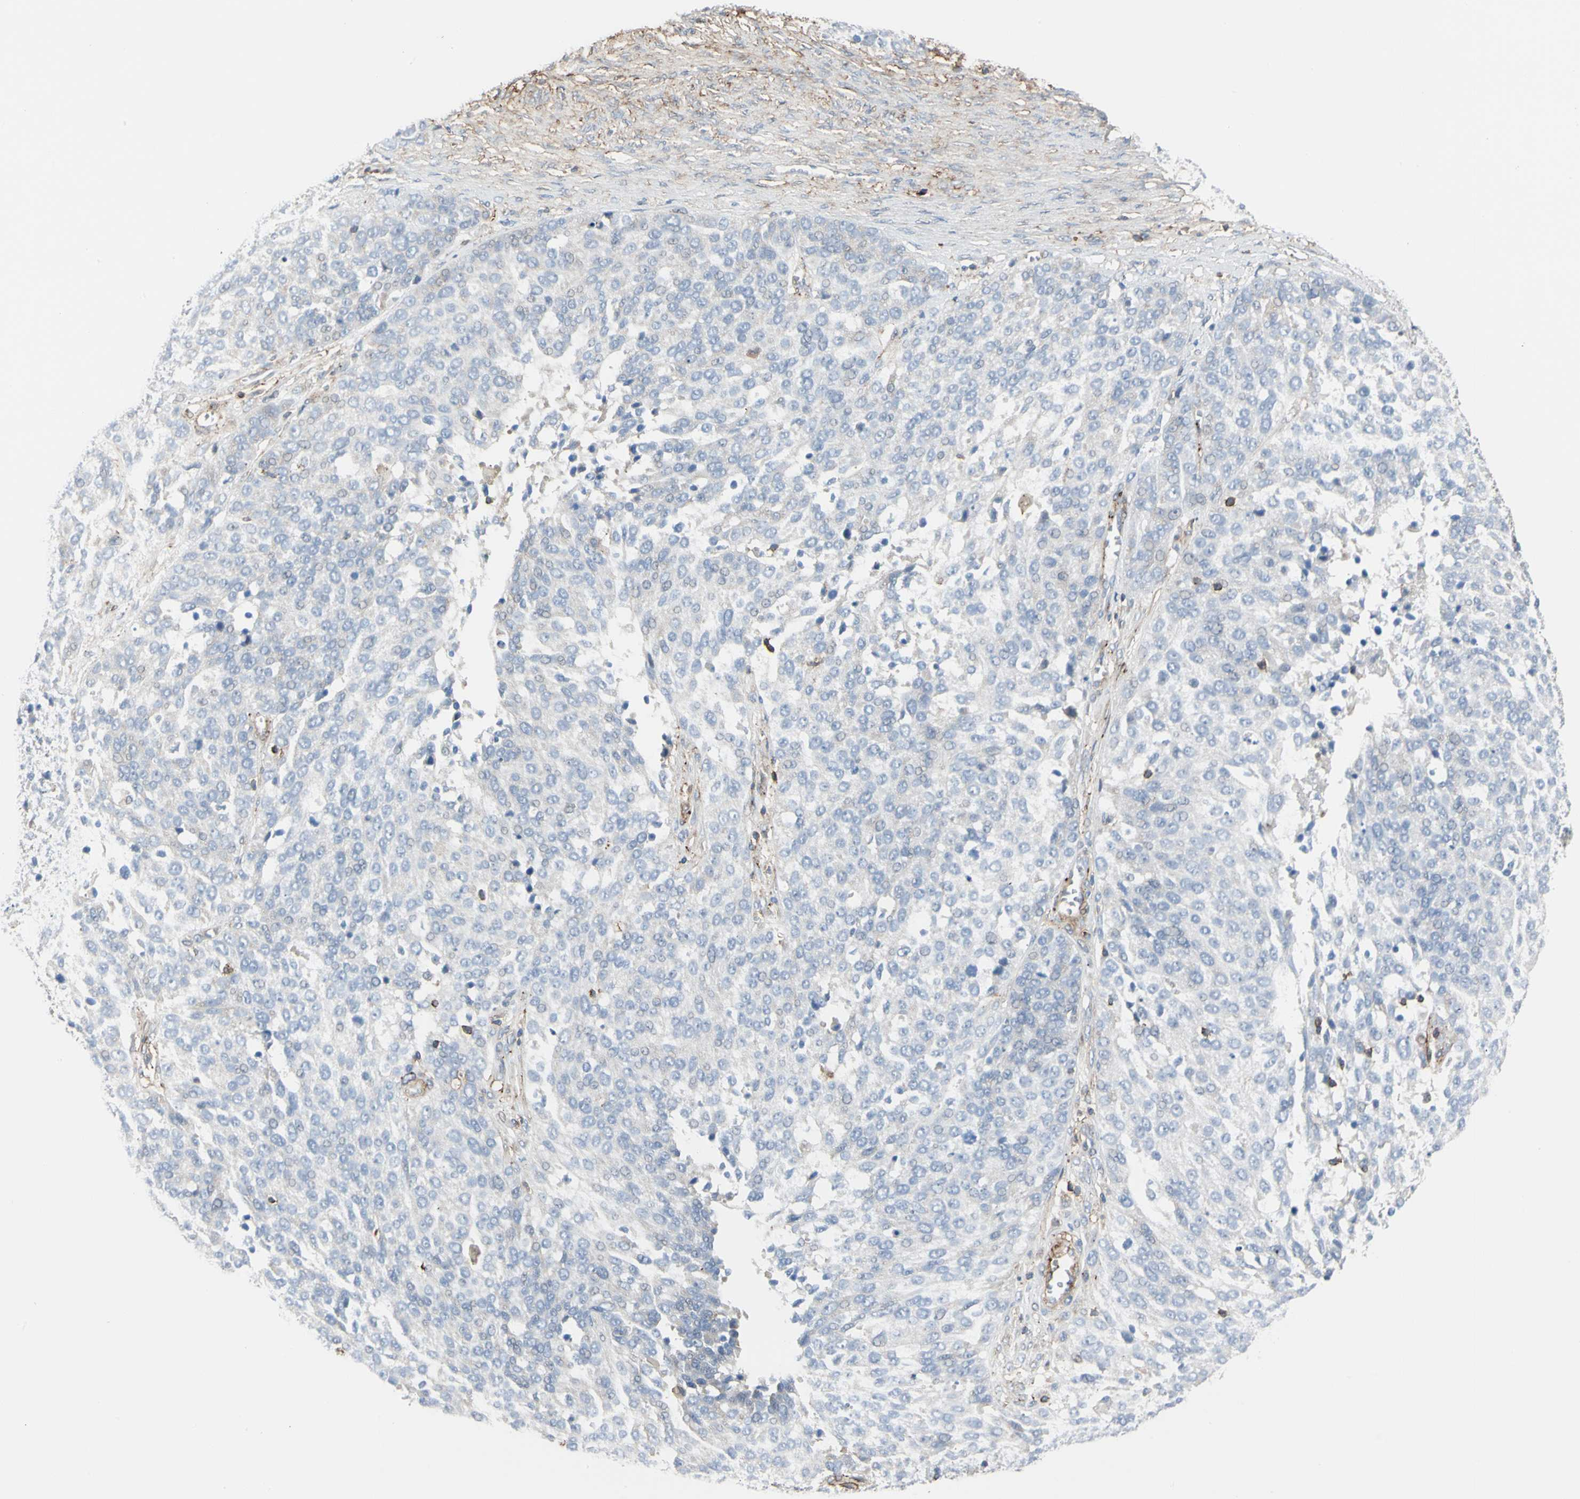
{"staining": {"intensity": "negative", "quantity": "none", "location": "none"}, "tissue": "ovarian cancer", "cell_type": "Tumor cells", "image_type": "cancer", "snomed": [{"axis": "morphology", "description": "Cystadenocarcinoma, serous, NOS"}, {"axis": "topography", "description": "Ovary"}], "caption": "The immunohistochemistry image has no significant expression in tumor cells of ovarian serous cystadenocarcinoma tissue.", "gene": "CLEC2B", "patient": {"sex": "female", "age": 44}}